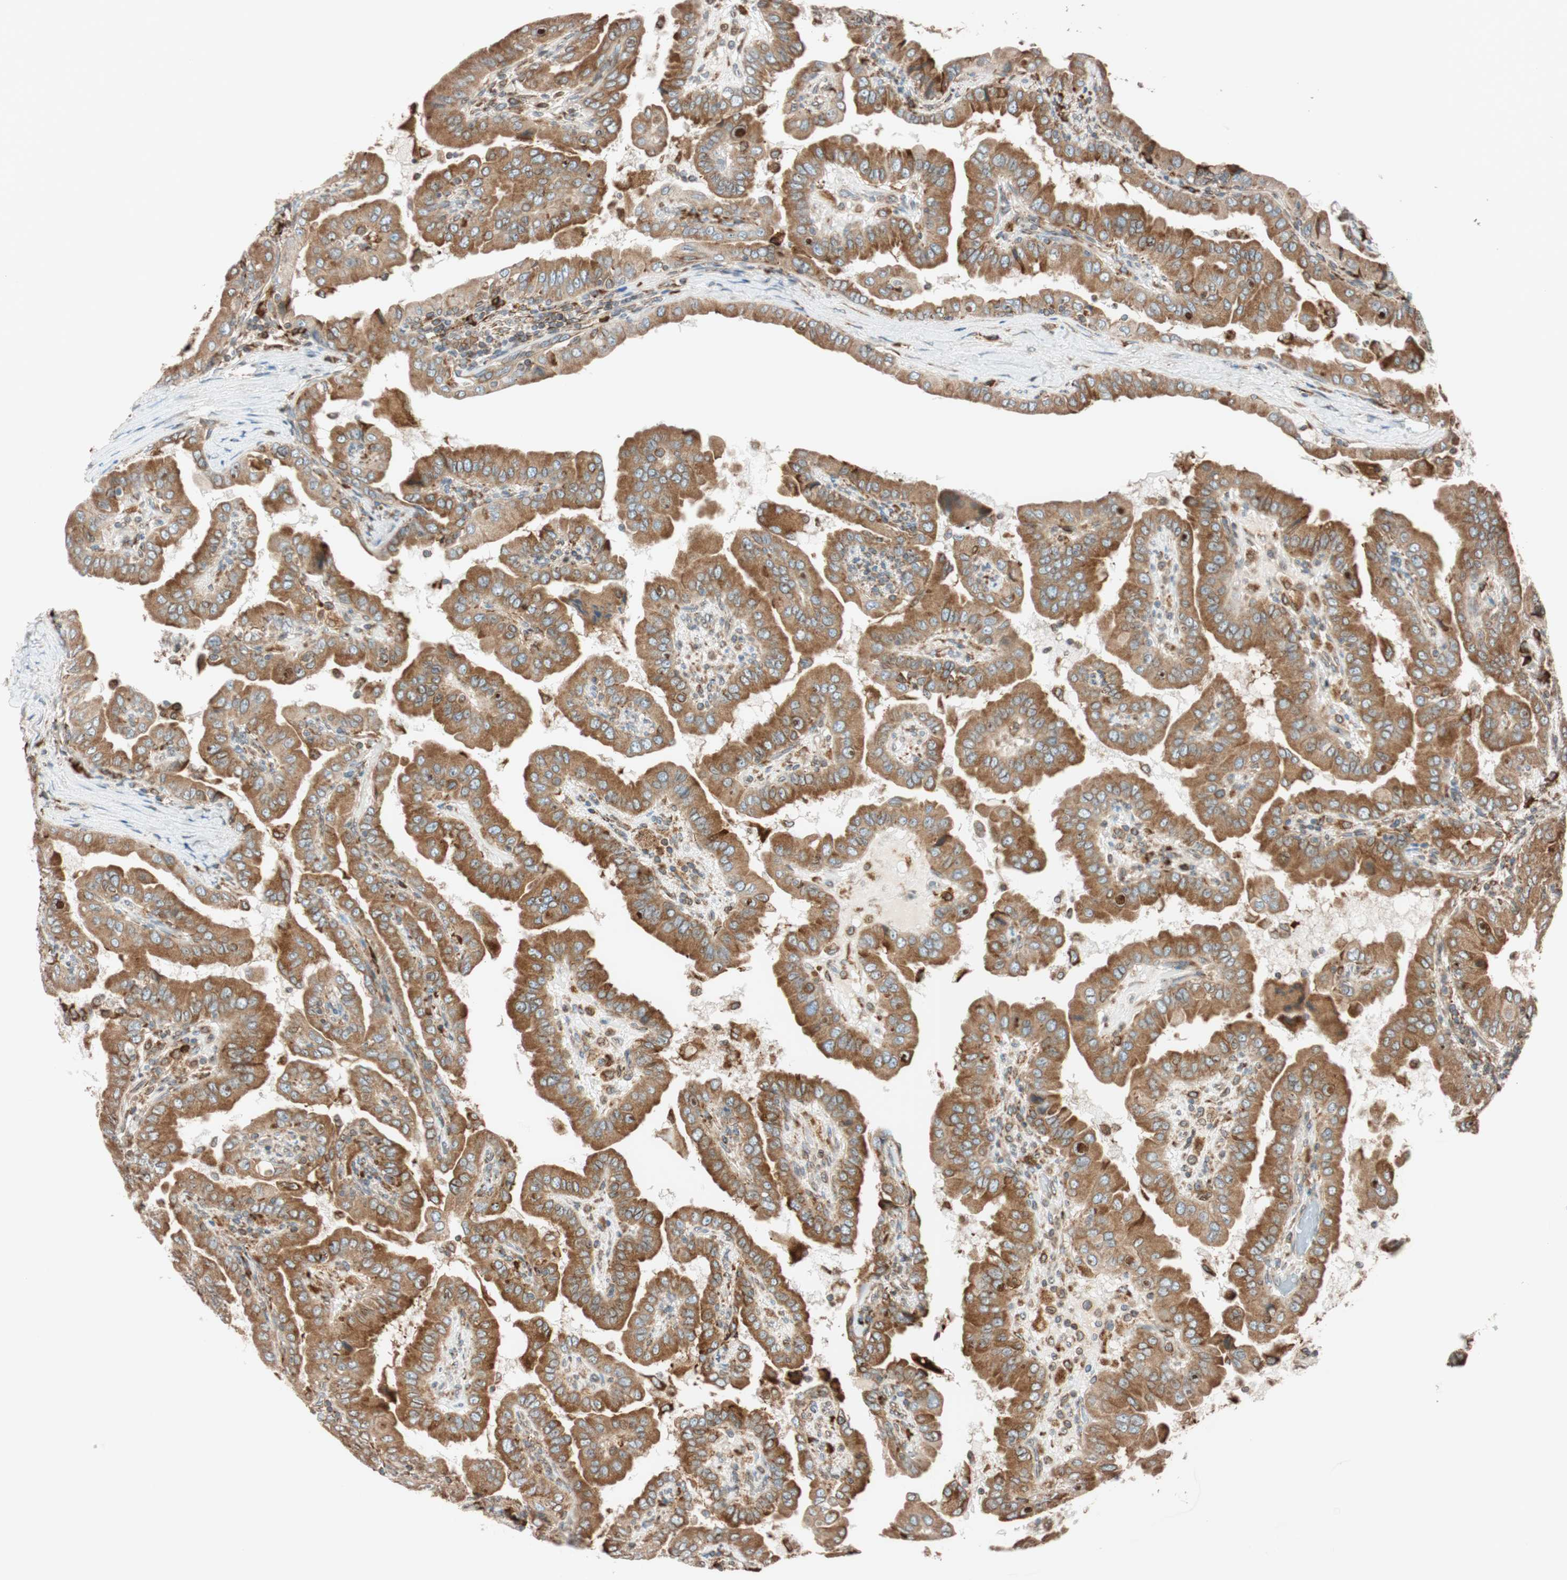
{"staining": {"intensity": "moderate", "quantity": ">75%", "location": "cytoplasmic/membranous"}, "tissue": "thyroid cancer", "cell_type": "Tumor cells", "image_type": "cancer", "snomed": [{"axis": "morphology", "description": "Papillary adenocarcinoma, NOS"}, {"axis": "topography", "description": "Thyroid gland"}], "caption": "A high-resolution photomicrograph shows immunohistochemistry staining of thyroid cancer (papillary adenocarcinoma), which reveals moderate cytoplasmic/membranous positivity in about >75% of tumor cells.", "gene": "PRKCSH", "patient": {"sex": "male", "age": 33}}